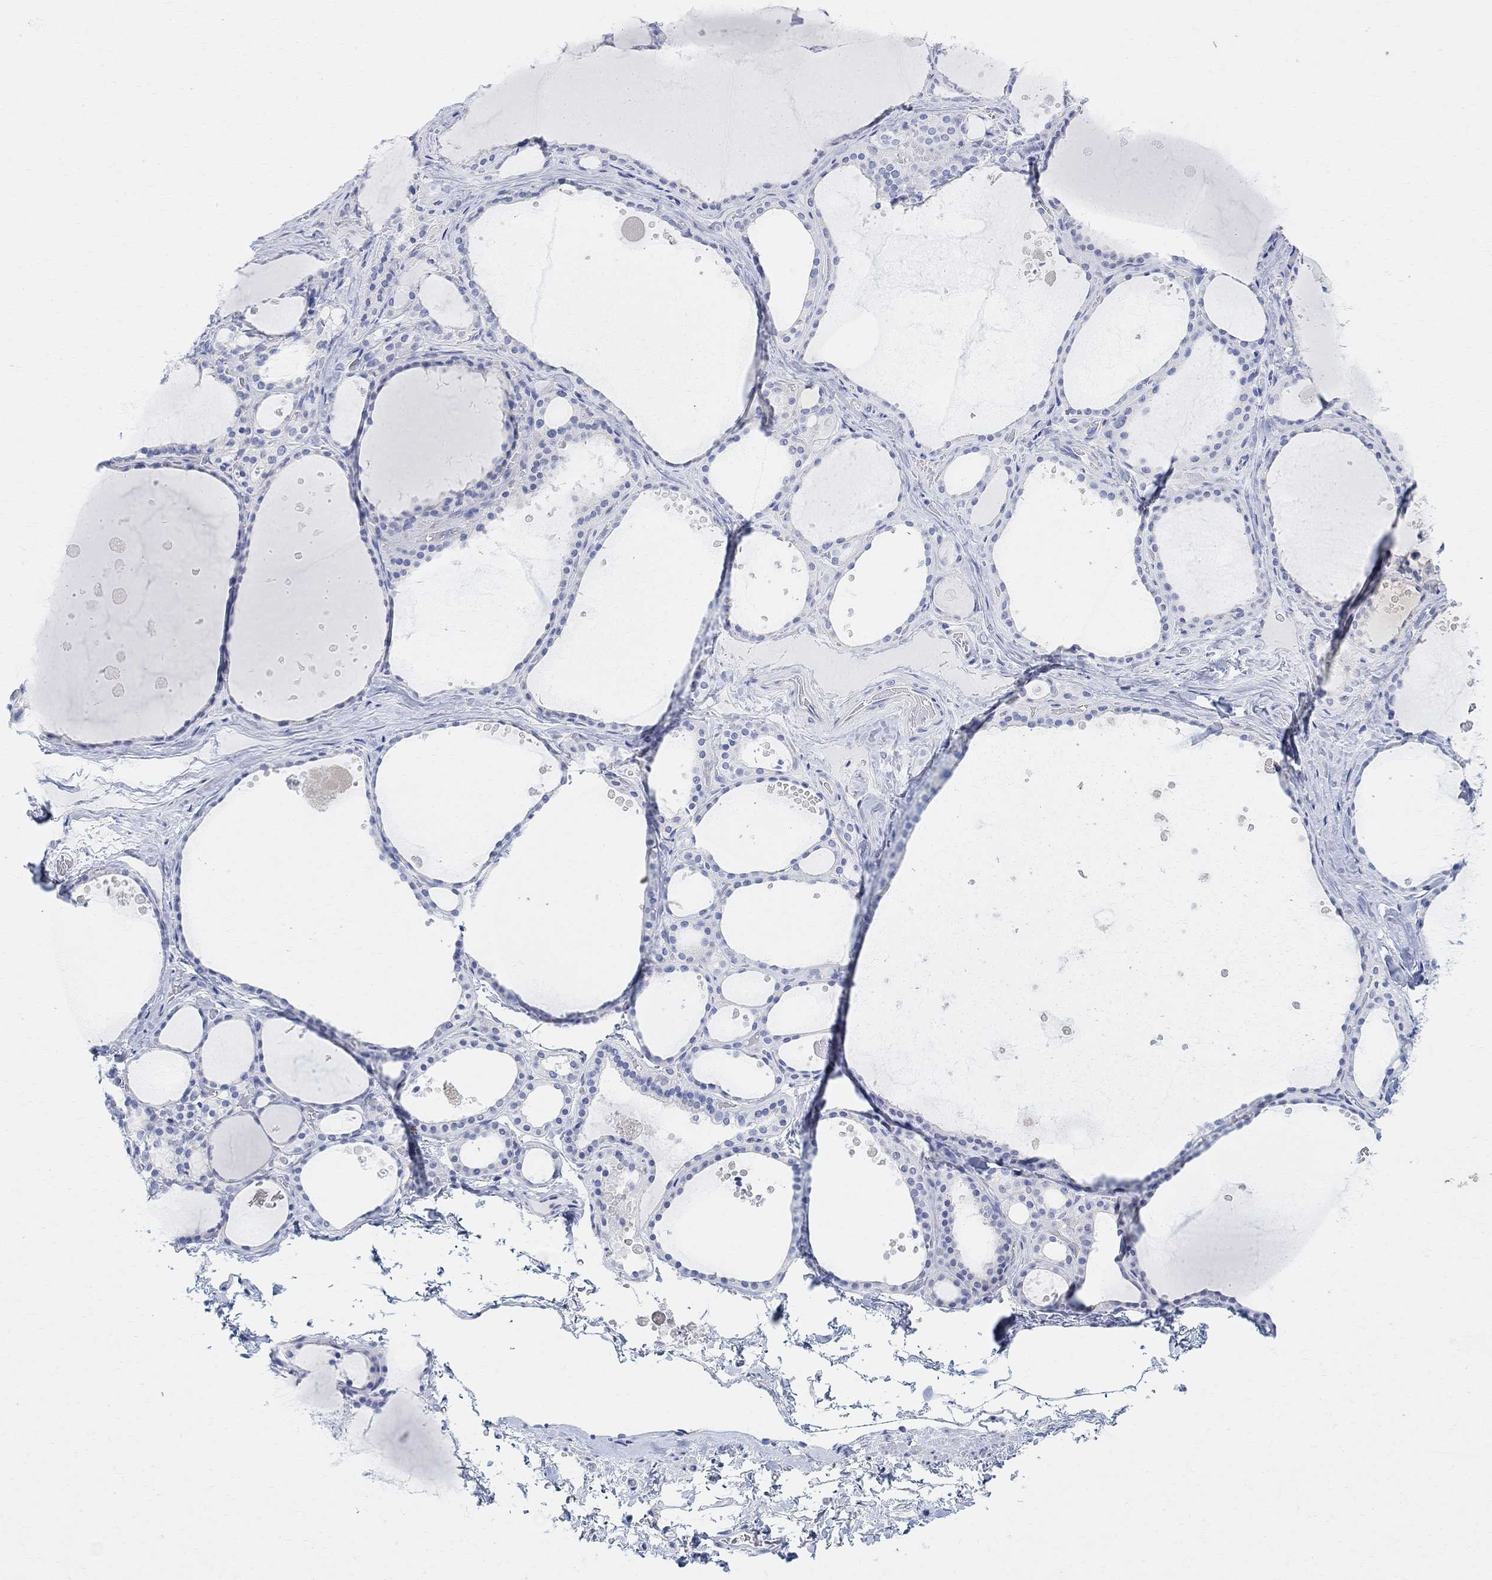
{"staining": {"intensity": "negative", "quantity": "none", "location": "none"}, "tissue": "thyroid gland", "cell_type": "Glandular cells", "image_type": "normal", "snomed": [{"axis": "morphology", "description": "Normal tissue, NOS"}, {"axis": "topography", "description": "Thyroid gland"}], "caption": "The photomicrograph reveals no significant staining in glandular cells of thyroid gland.", "gene": "RETNLB", "patient": {"sex": "male", "age": 63}}